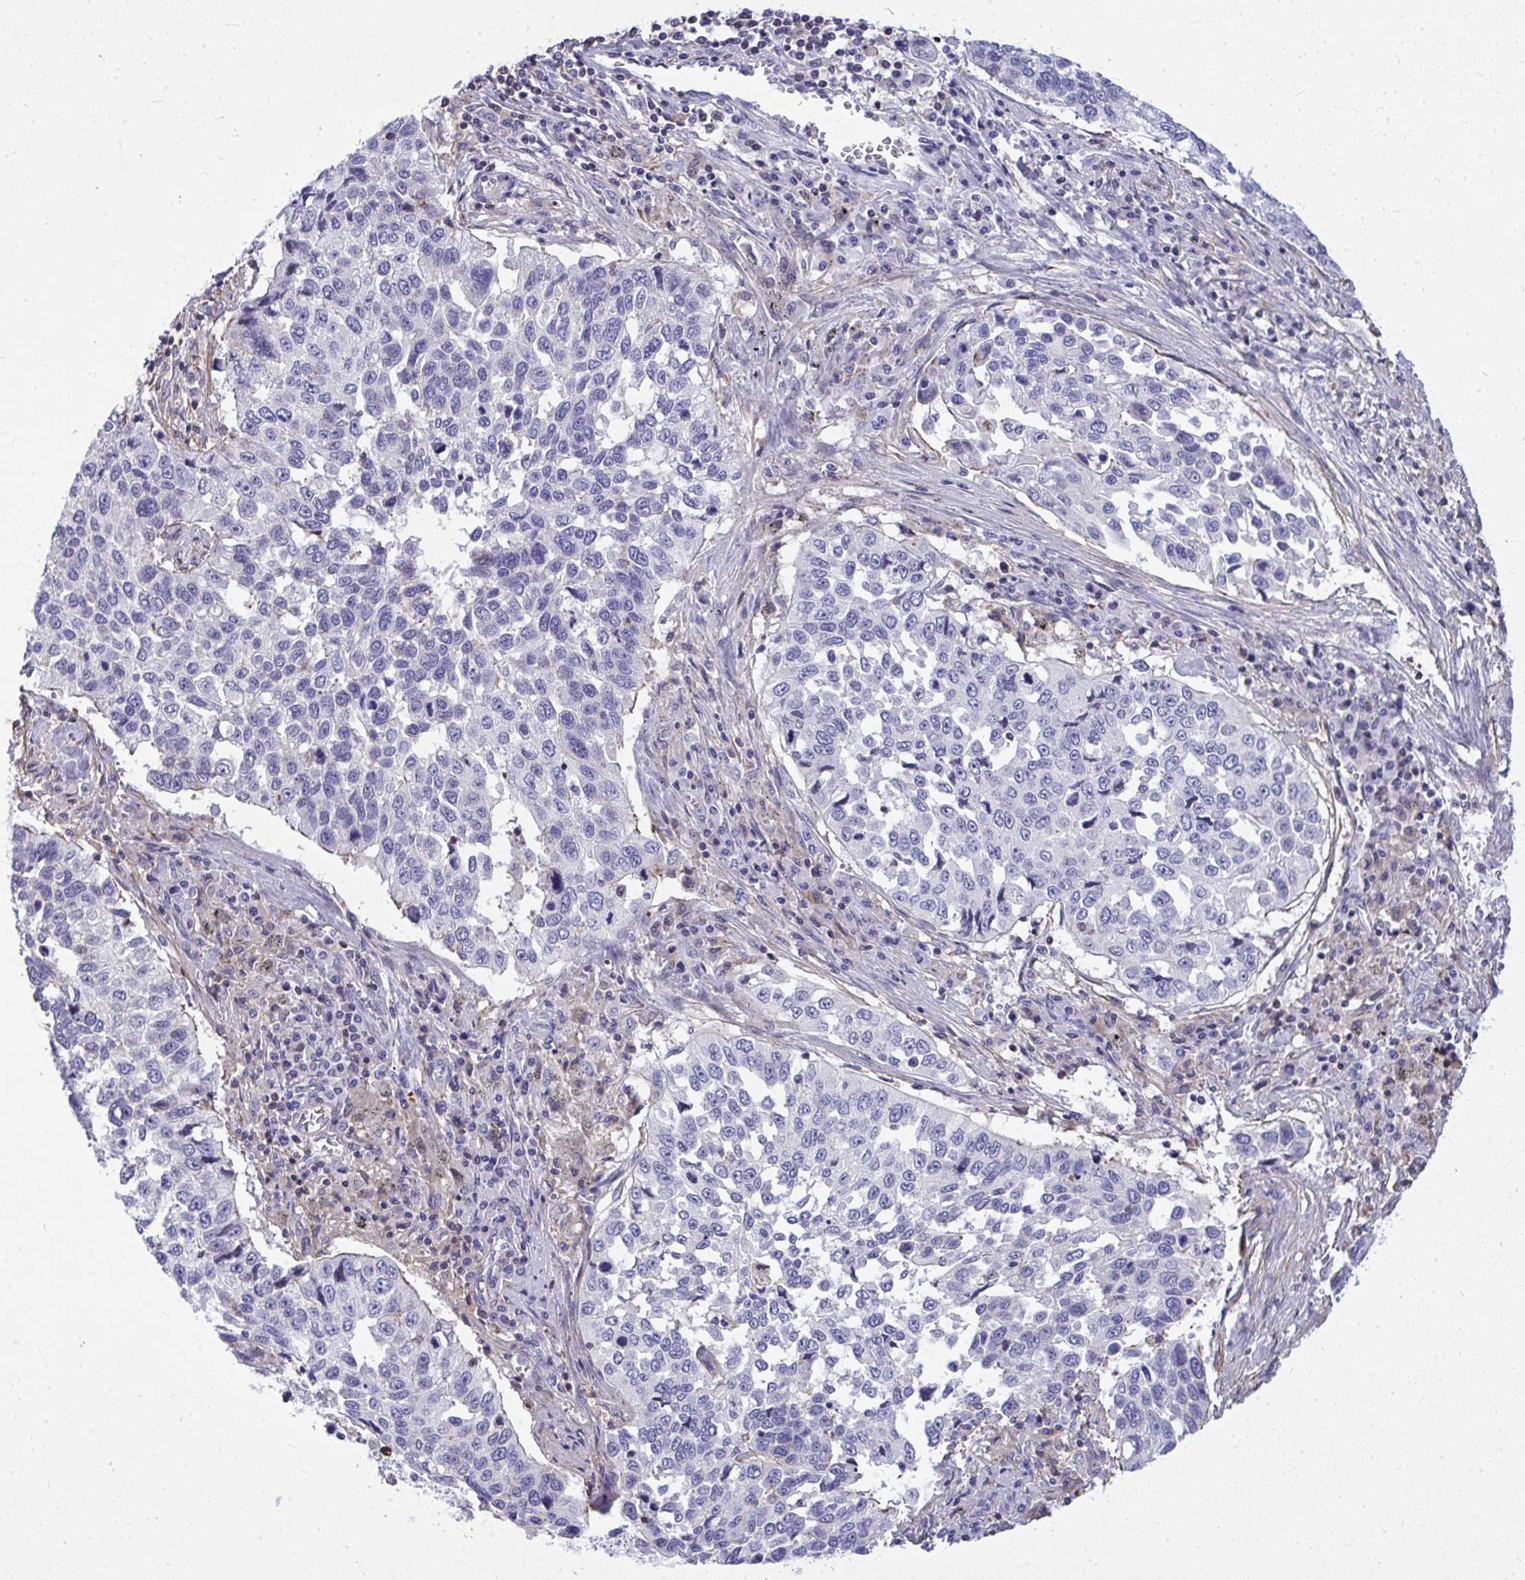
{"staining": {"intensity": "negative", "quantity": "none", "location": "none"}, "tissue": "lung cancer", "cell_type": "Tumor cells", "image_type": "cancer", "snomed": [{"axis": "morphology", "description": "Squamous cell carcinoma, NOS"}, {"axis": "topography", "description": "Lung"}], "caption": "A high-resolution image shows immunohistochemistry staining of lung cancer, which displays no significant positivity in tumor cells.", "gene": "GRK4", "patient": {"sex": "male", "age": 62}}